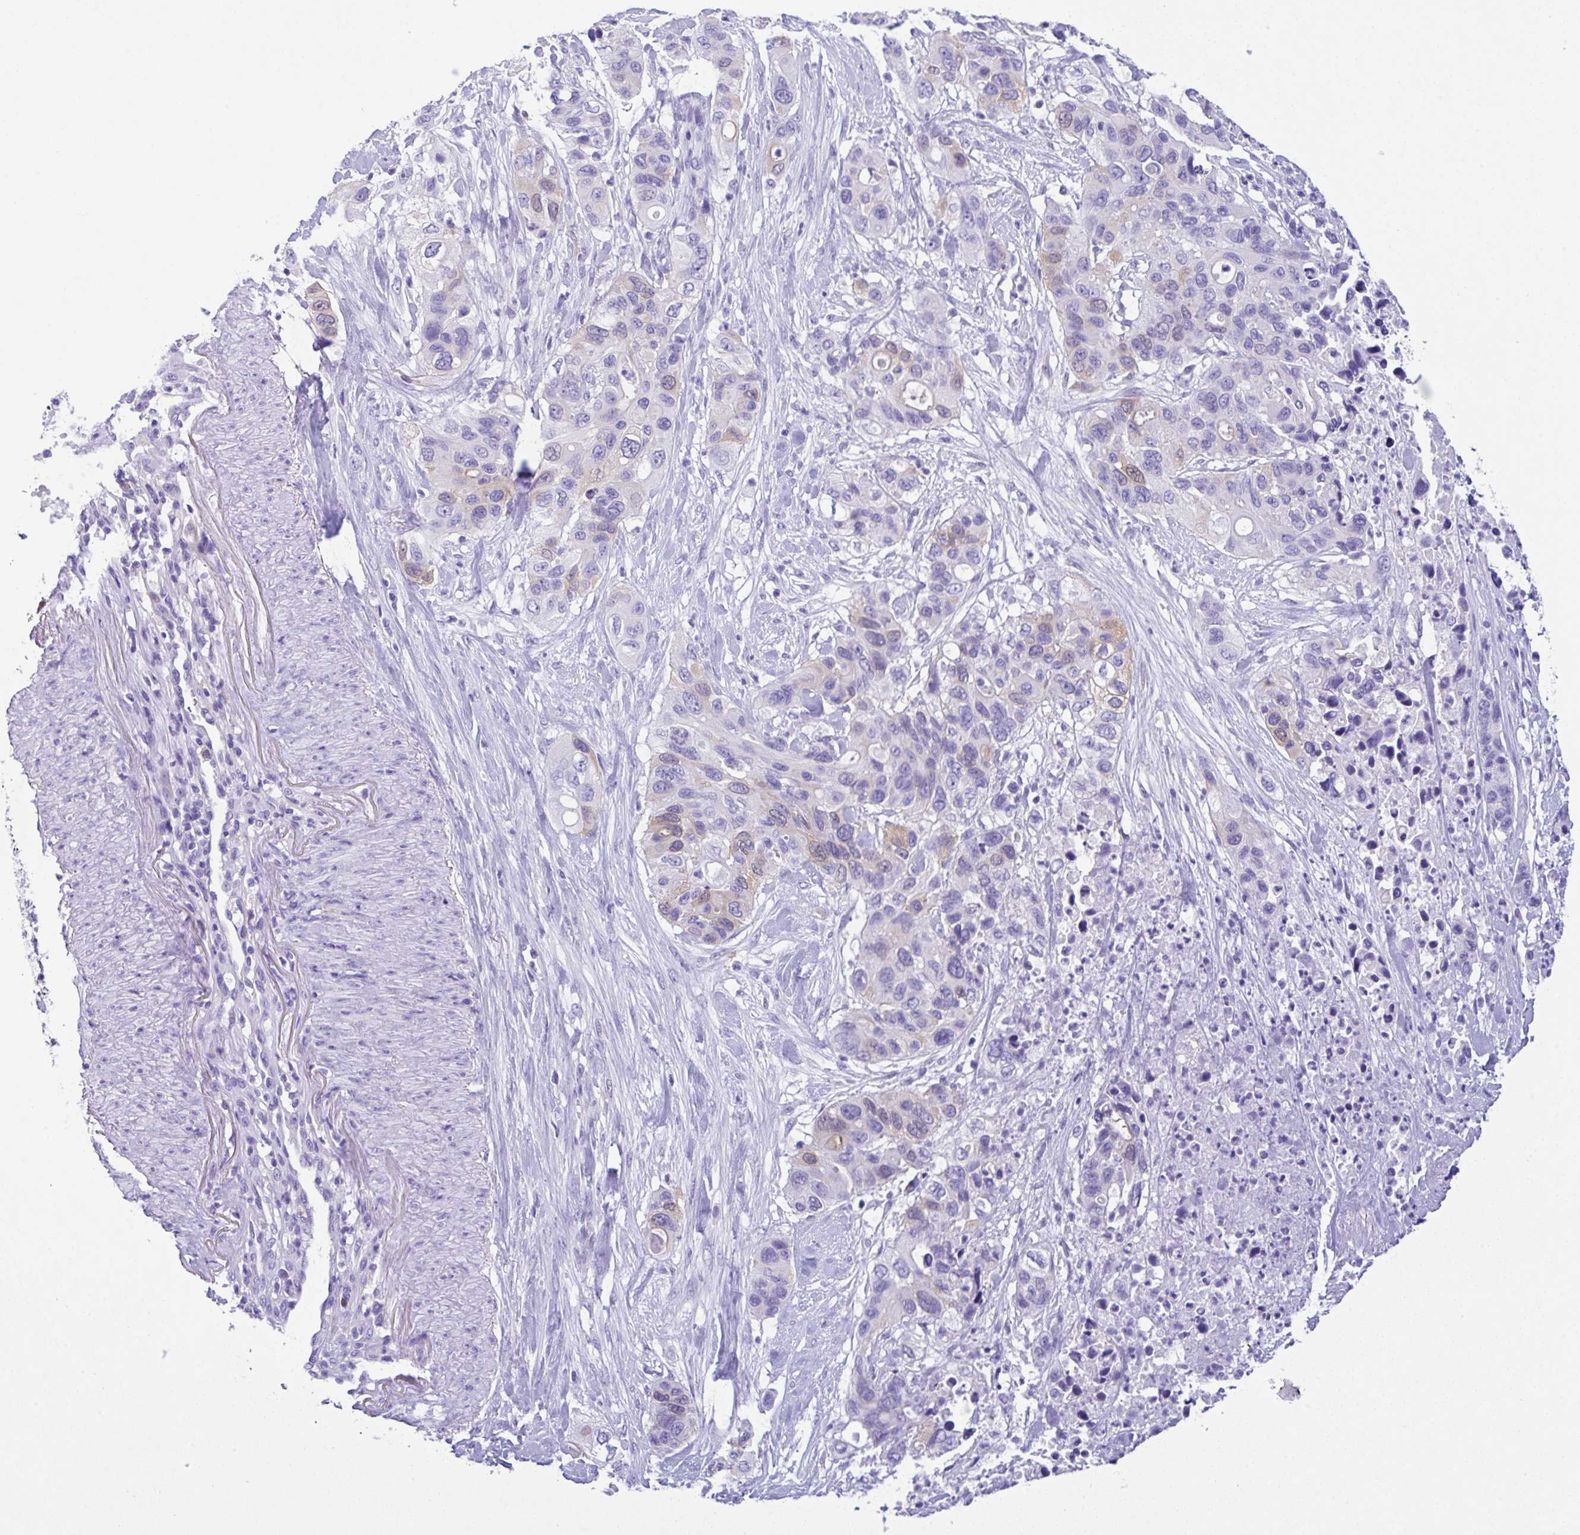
{"staining": {"intensity": "negative", "quantity": "none", "location": "none"}, "tissue": "pancreatic cancer", "cell_type": "Tumor cells", "image_type": "cancer", "snomed": [{"axis": "morphology", "description": "Adenocarcinoma, NOS"}, {"axis": "topography", "description": "Pancreas"}], "caption": "This is a micrograph of immunohistochemistry (IHC) staining of adenocarcinoma (pancreatic), which shows no positivity in tumor cells.", "gene": "RRM2", "patient": {"sex": "female", "age": 71}}